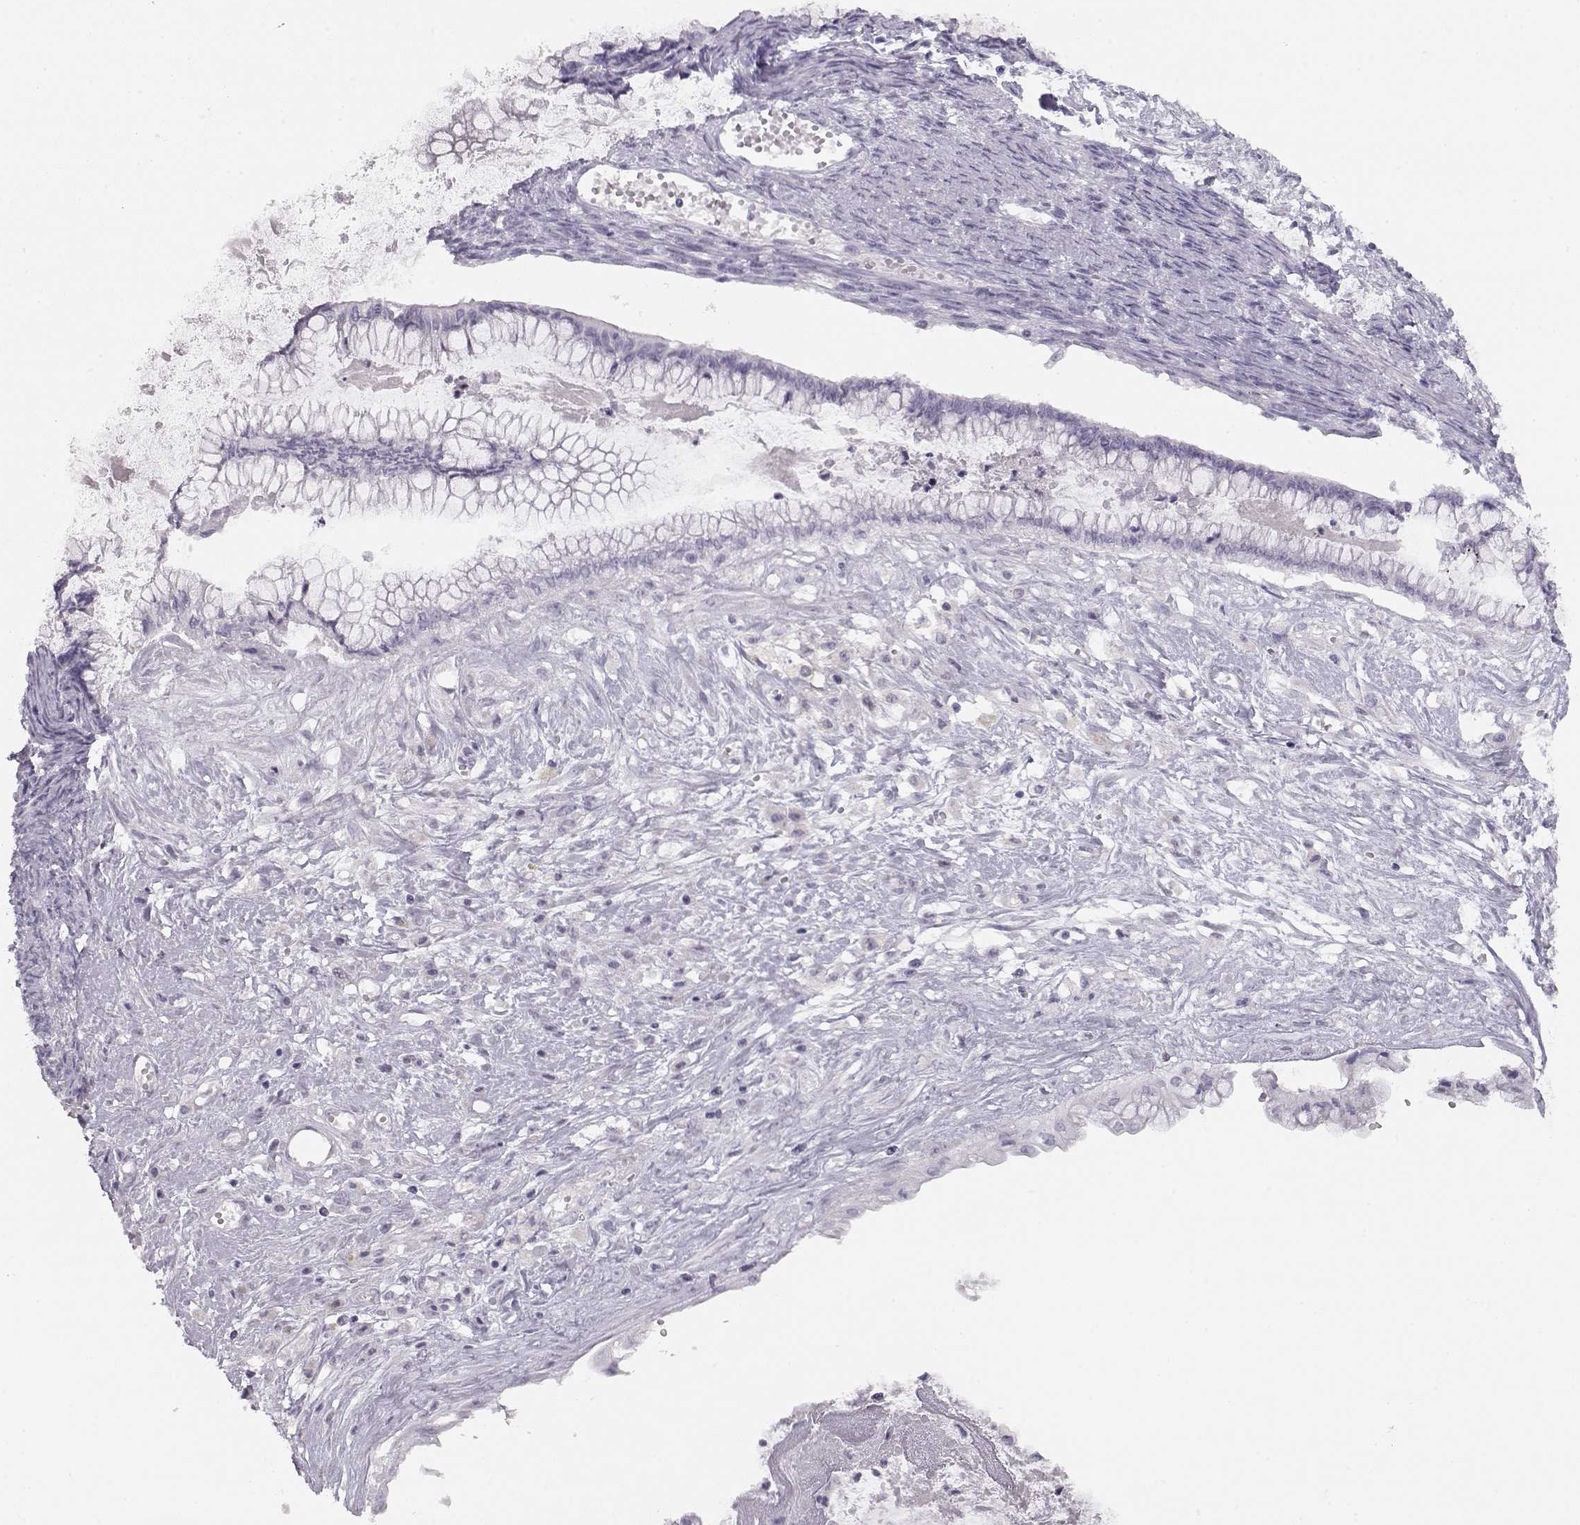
{"staining": {"intensity": "negative", "quantity": "none", "location": "none"}, "tissue": "ovarian cancer", "cell_type": "Tumor cells", "image_type": "cancer", "snomed": [{"axis": "morphology", "description": "Cystadenocarcinoma, mucinous, NOS"}, {"axis": "topography", "description": "Ovary"}], "caption": "IHC histopathology image of ovarian cancer stained for a protein (brown), which displays no positivity in tumor cells. The staining is performed using DAB (3,3'-diaminobenzidine) brown chromogen with nuclei counter-stained in using hematoxylin.", "gene": "IMPG1", "patient": {"sex": "female", "age": 67}}